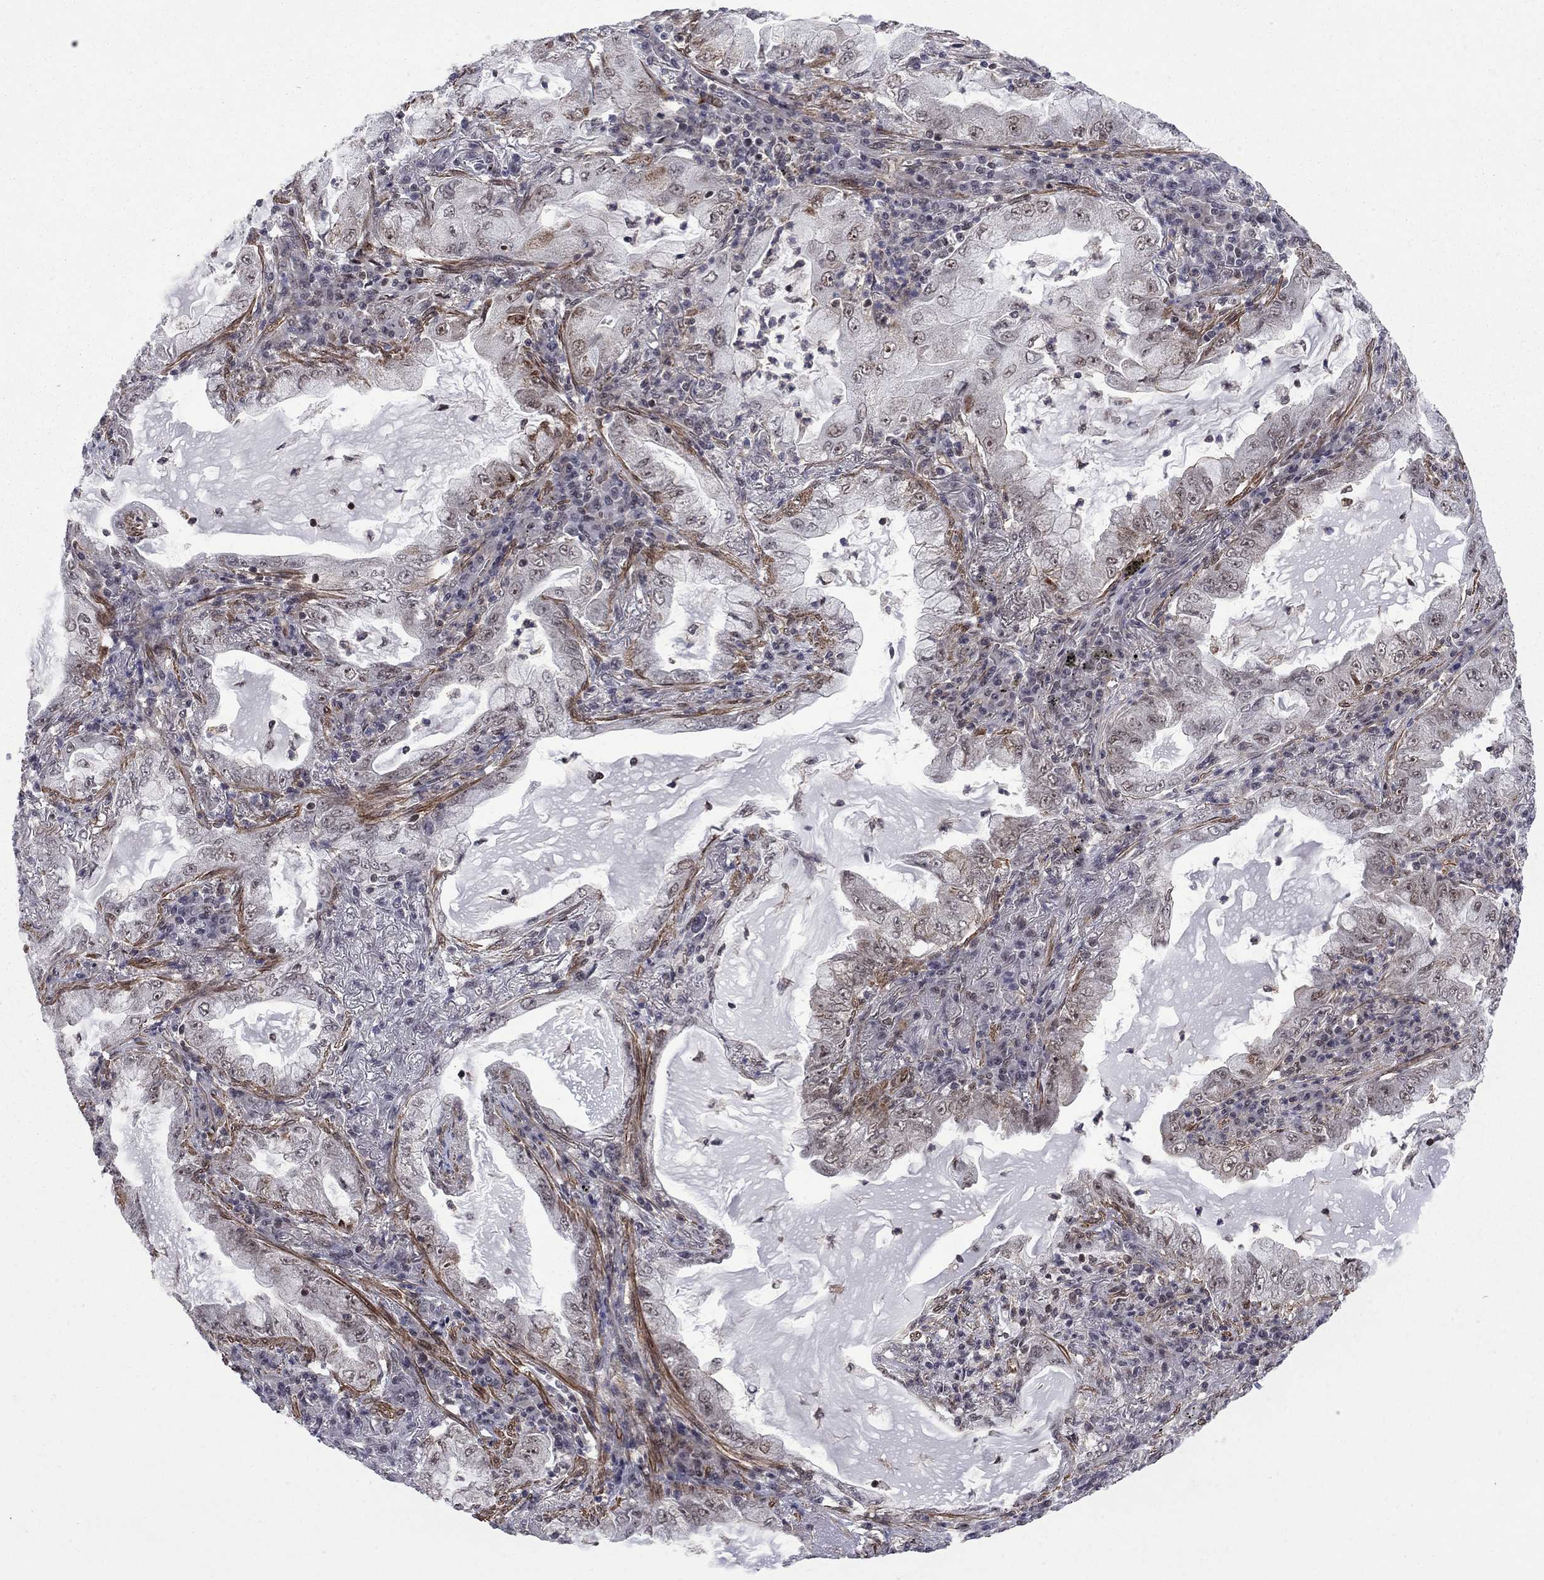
{"staining": {"intensity": "moderate", "quantity": "25%-75%", "location": "cytoplasmic/membranous"}, "tissue": "lung cancer", "cell_type": "Tumor cells", "image_type": "cancer", "snomed": [{"axis": "morphology", "description": "Adenocarcinoma, NOS"}, {"axis": "topography", "description": "Lung"}], "caption": "Immunohistochemistry micrograph of neoplastic tissue: lung cancer (adenocarcinoma) stained using immunohistochemistry demonstrates medium levels of moderate protein expression localized specifically in the cytoplasmic/membranous of tumor cells, appearing as a cytoplasmic/membranous brown color.", "gene": "BRF1", "patient": {"sex": "female", "age": 73}}